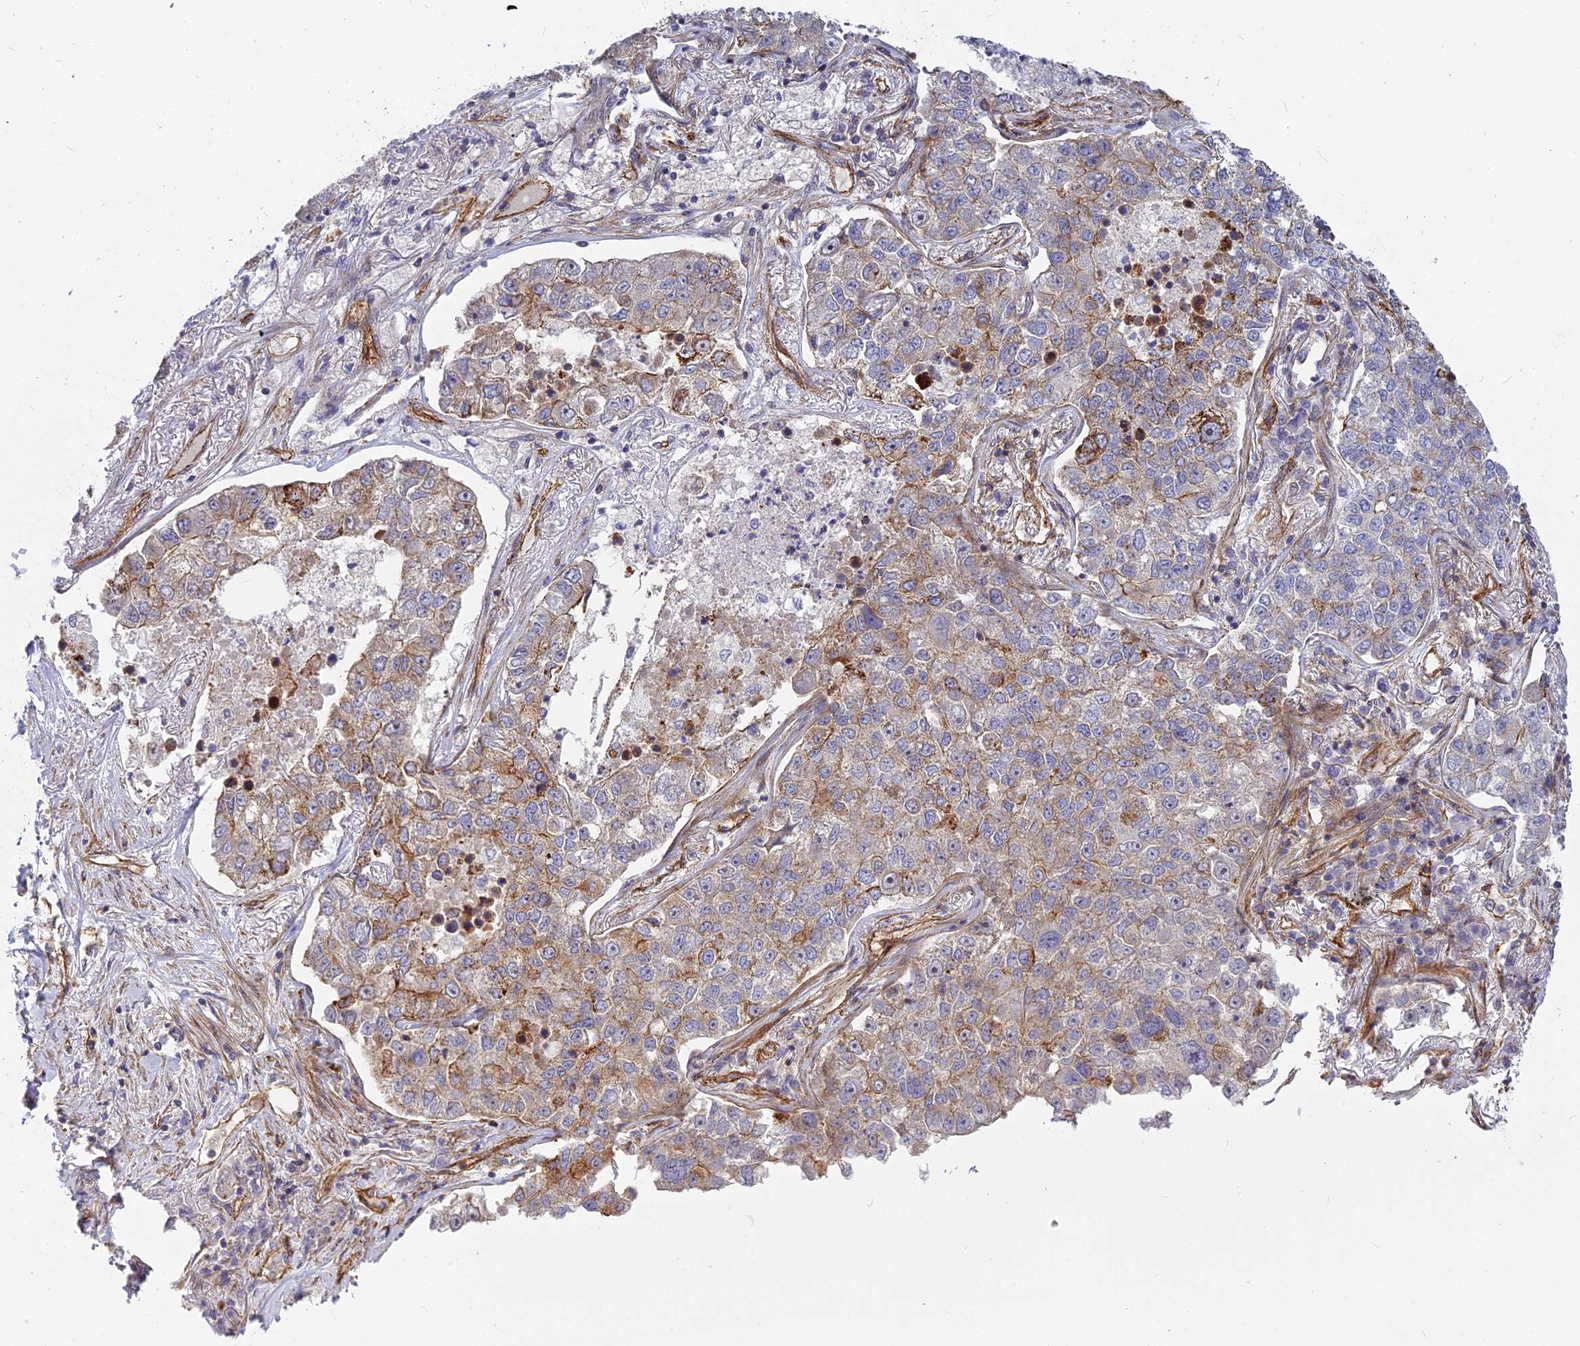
{"staining": {"intensity": "moderate", "quantity": "25%-75%", "location": "cytoplasmic/membranous"}, "tissue": "lung cancer", "cell_type": "Tumor cells", "image_type": "cancer", "snomed": [{"axis": "morphology", "description": "Adenocarcinoma, NOS"}, {"axis": "topography", "description": "Lung"}], "caption": "Immunohistochemistry micrograph of neoplastic tissue: human lung cancer (adenocarcinoma) stained using immunohistochemistry exhibits medium levels of moderate protein expression localized specifically in the cytoplasmic/membranous of tumor cells, appearing as a cytoplasmic/membranous brown color.", "gene": "CNBD2", "patient": {"sex": "male", "age": 49}}